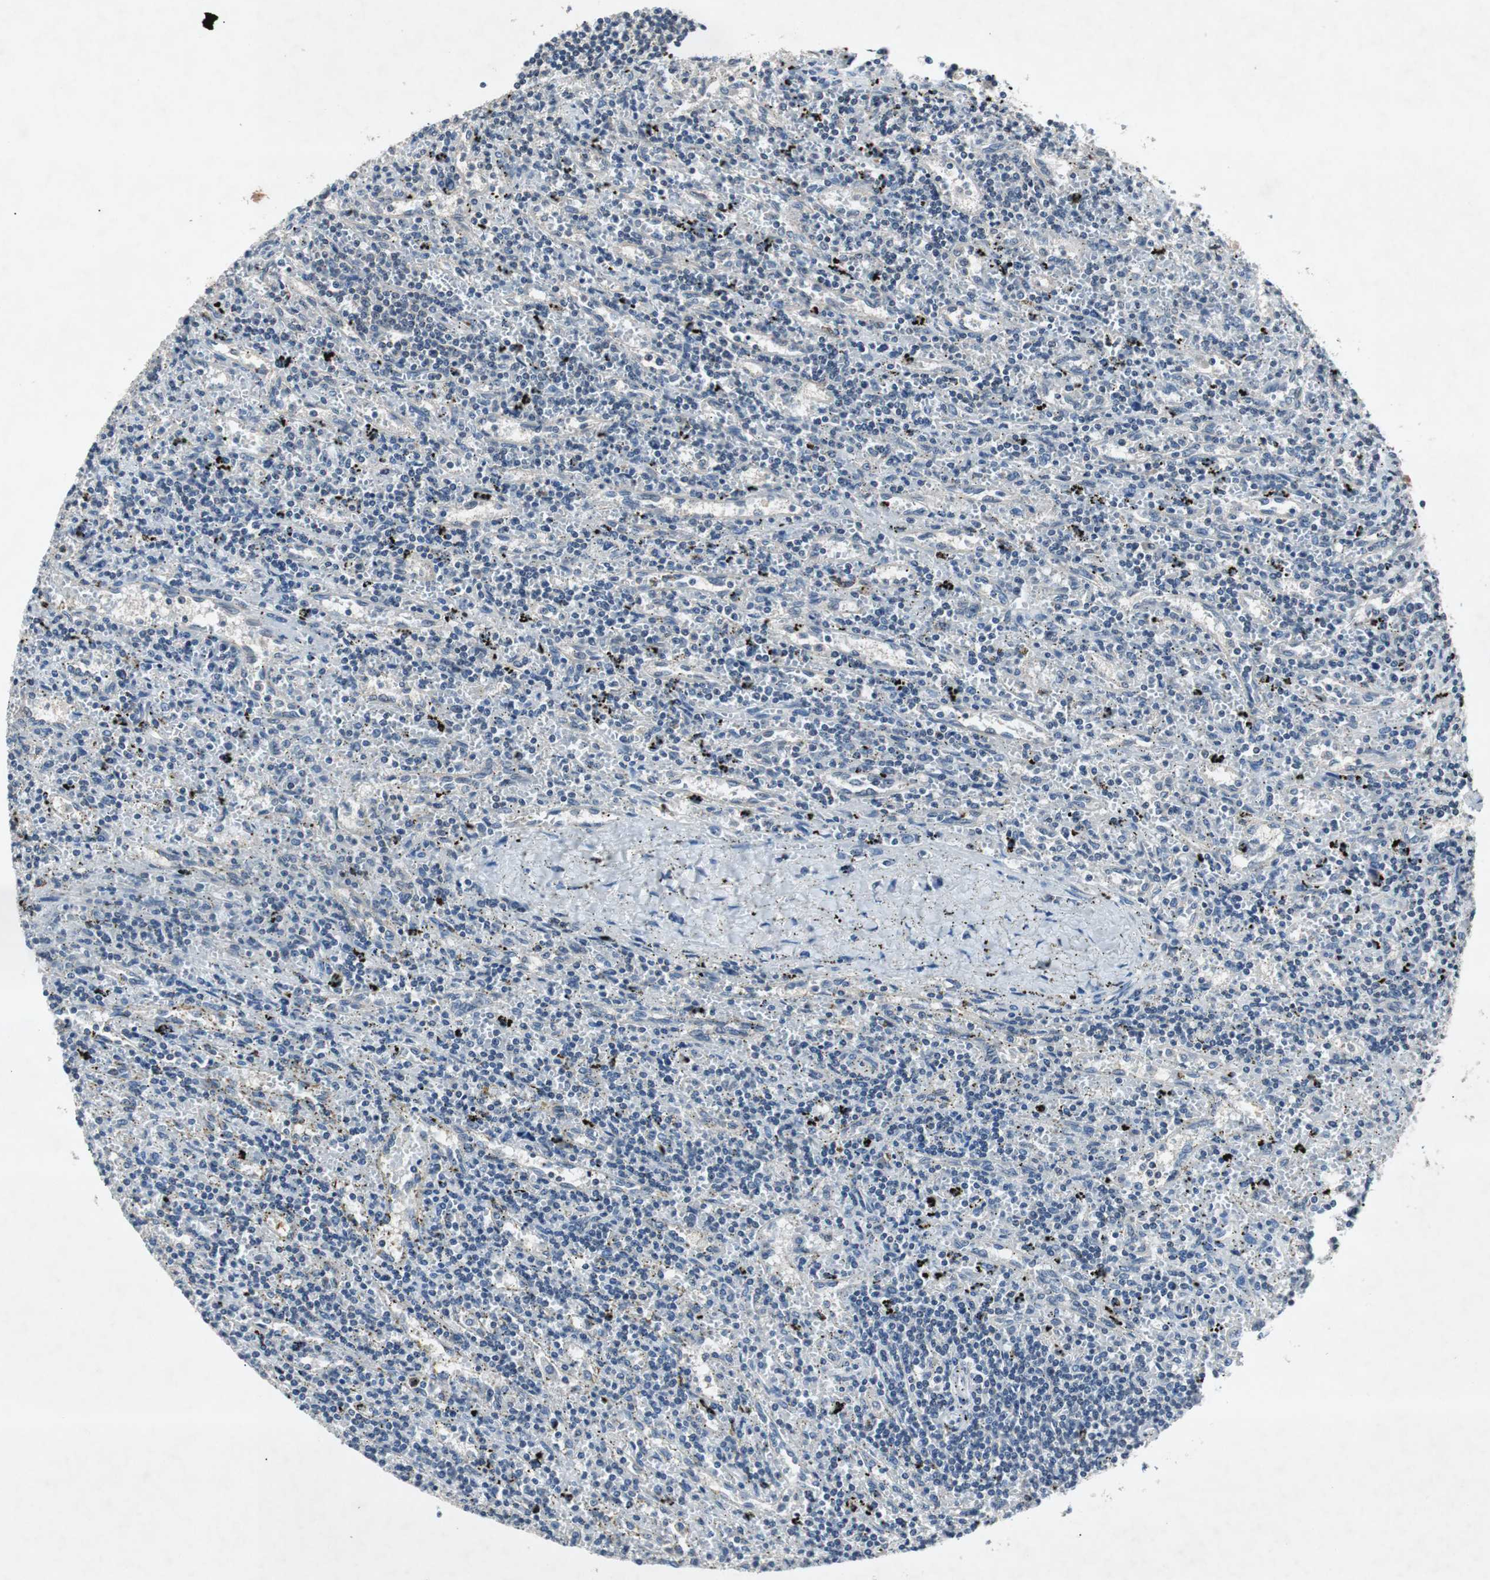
{"staining": {"intensity": "negative", "quantity": "none", "location": "none"}, "tissue": "lymphoma", "cell_type": "Tumor cells", "image_type": "cancer", "snomed": [{"axis": "morphology", "description": "Malignant lymphoma, non-Hodgkin's type, Low grade"}, {"axis": "topography", "description": "Spleen"}], "caption": "A photomicrograph of human malignant lymphoma, non-Hodgkin's type (low-grade) is negative for staining in tumor cells.", "gene": "SMAD1", "patient": {"sex": "male", "age": 76}}